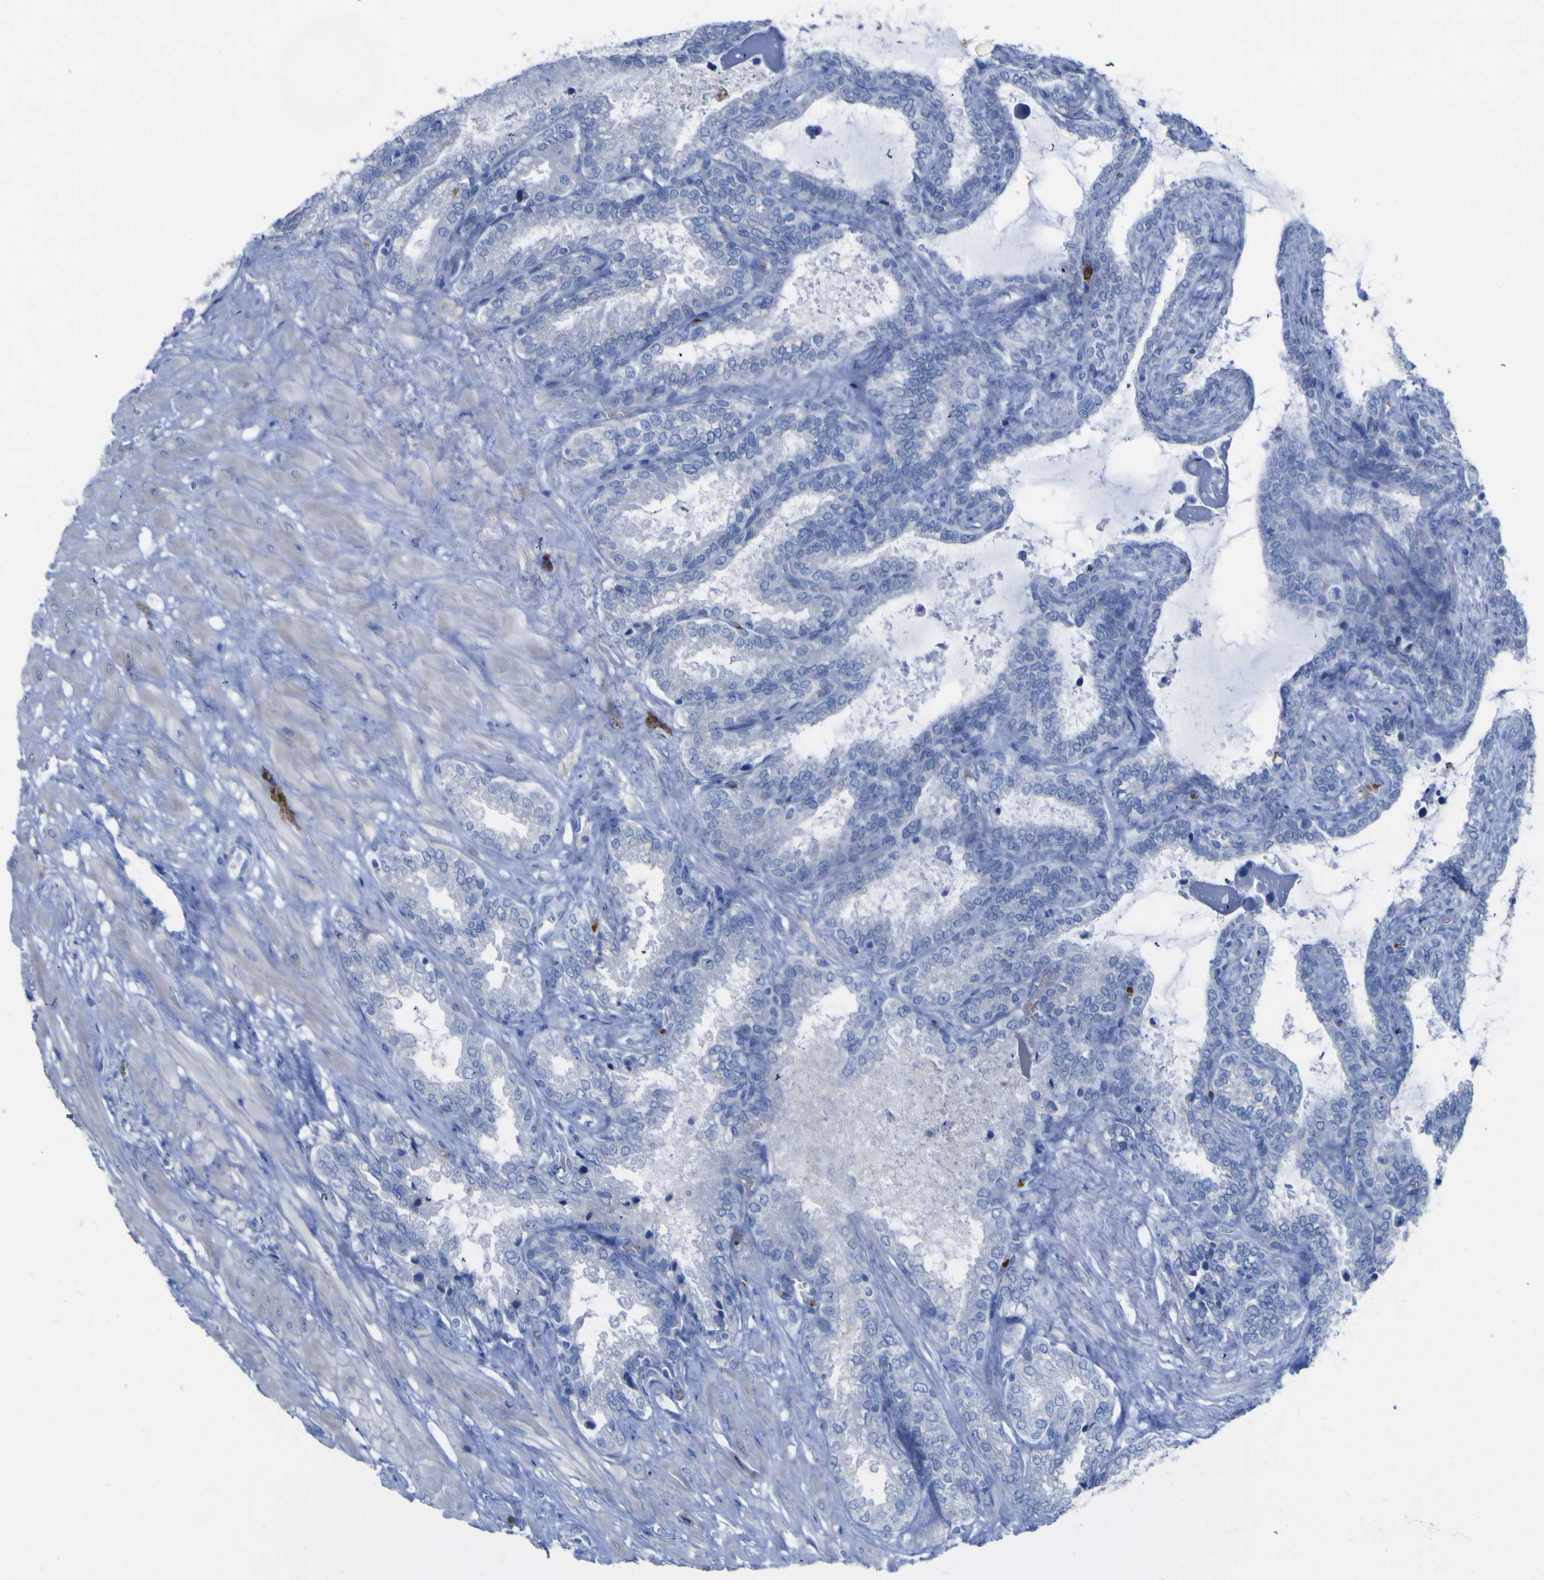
{"staining": {"intensity": "negative", "quantity": "none", "location": "none"}, "tissue": "seminal vesicle", "cell_type": "Glandular cells", "image_type": "normal", "snomed": [{"axis": "morphology", "description": "Normal tissue, NOS"}, {"axis": "topography", "description": "Seminal veicle"}], "caption": "Immunohistochemistry photomicrograph of benign seminal vesicle stained for a protein (brown), which demonstrates no positivity in glandular cells. Nuclei are stained in blue.", "gene": "GCM1", "patient": {"sex": "male", "age": 46}}